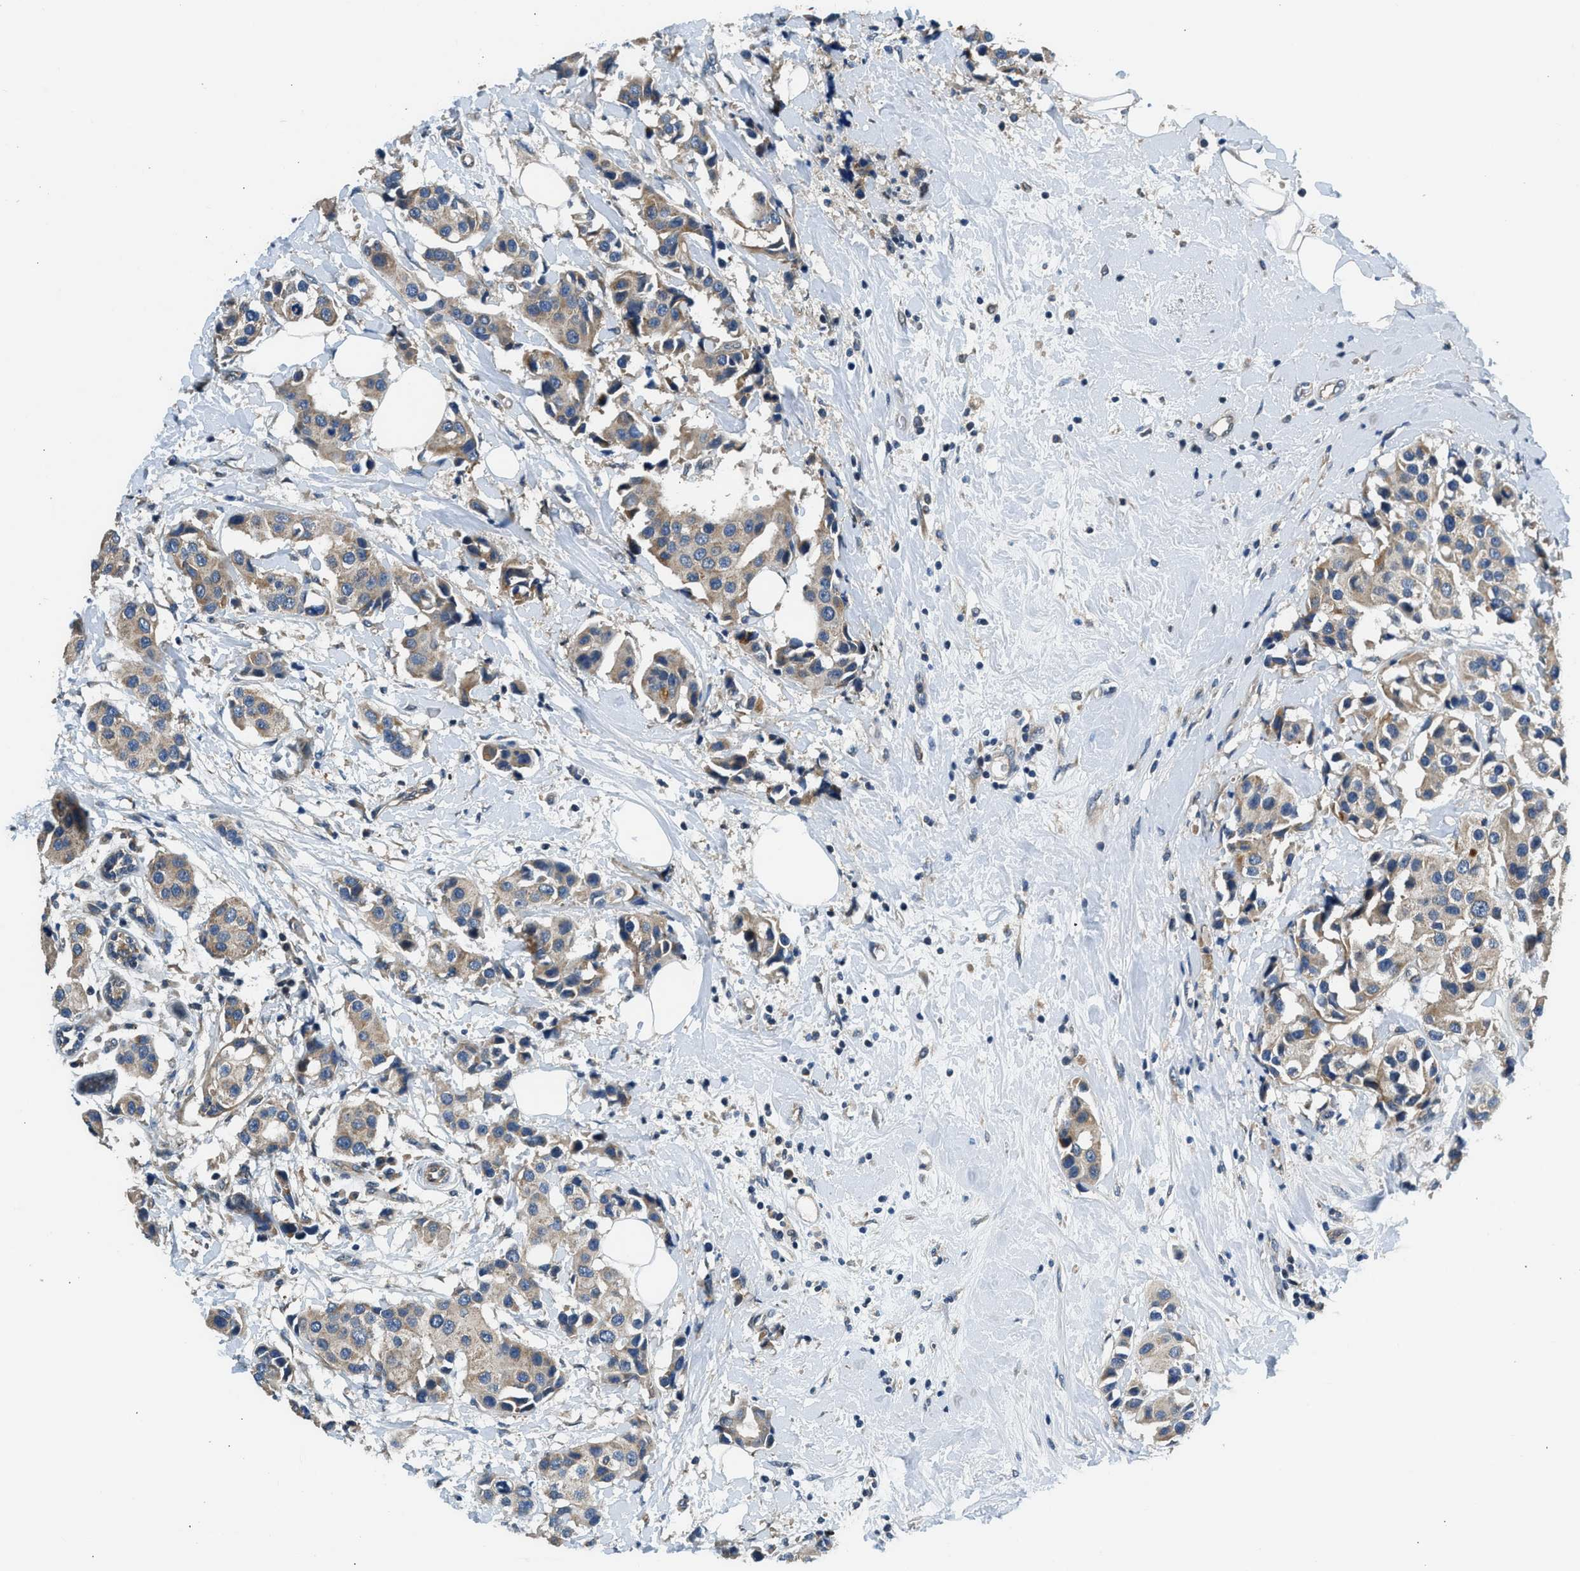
{"staining": {"intensity": "moderate", "quantity": ">75%", "location": "cytoplasmic/membranous"}, "tissue": "breast cancer", "cell_type": "Tumor cells", "image_type": "cancer", "snomed": [{"axis": "morphology", "description": "Normal tissue, NOS"}, {"axis": "morphology", "description": "Duct carcinoma"}, {"axis": "topography", "description": "Breast"}], "caption": "An image showing moderate cytoplasmic/membranous staining in about >75% of tumor cells in breast invasive ductal carcinoma, as visualized by brown immunohistochemical staining.", "gene": "IL3RA", "patient": {"sex": "female", "age": 39}}